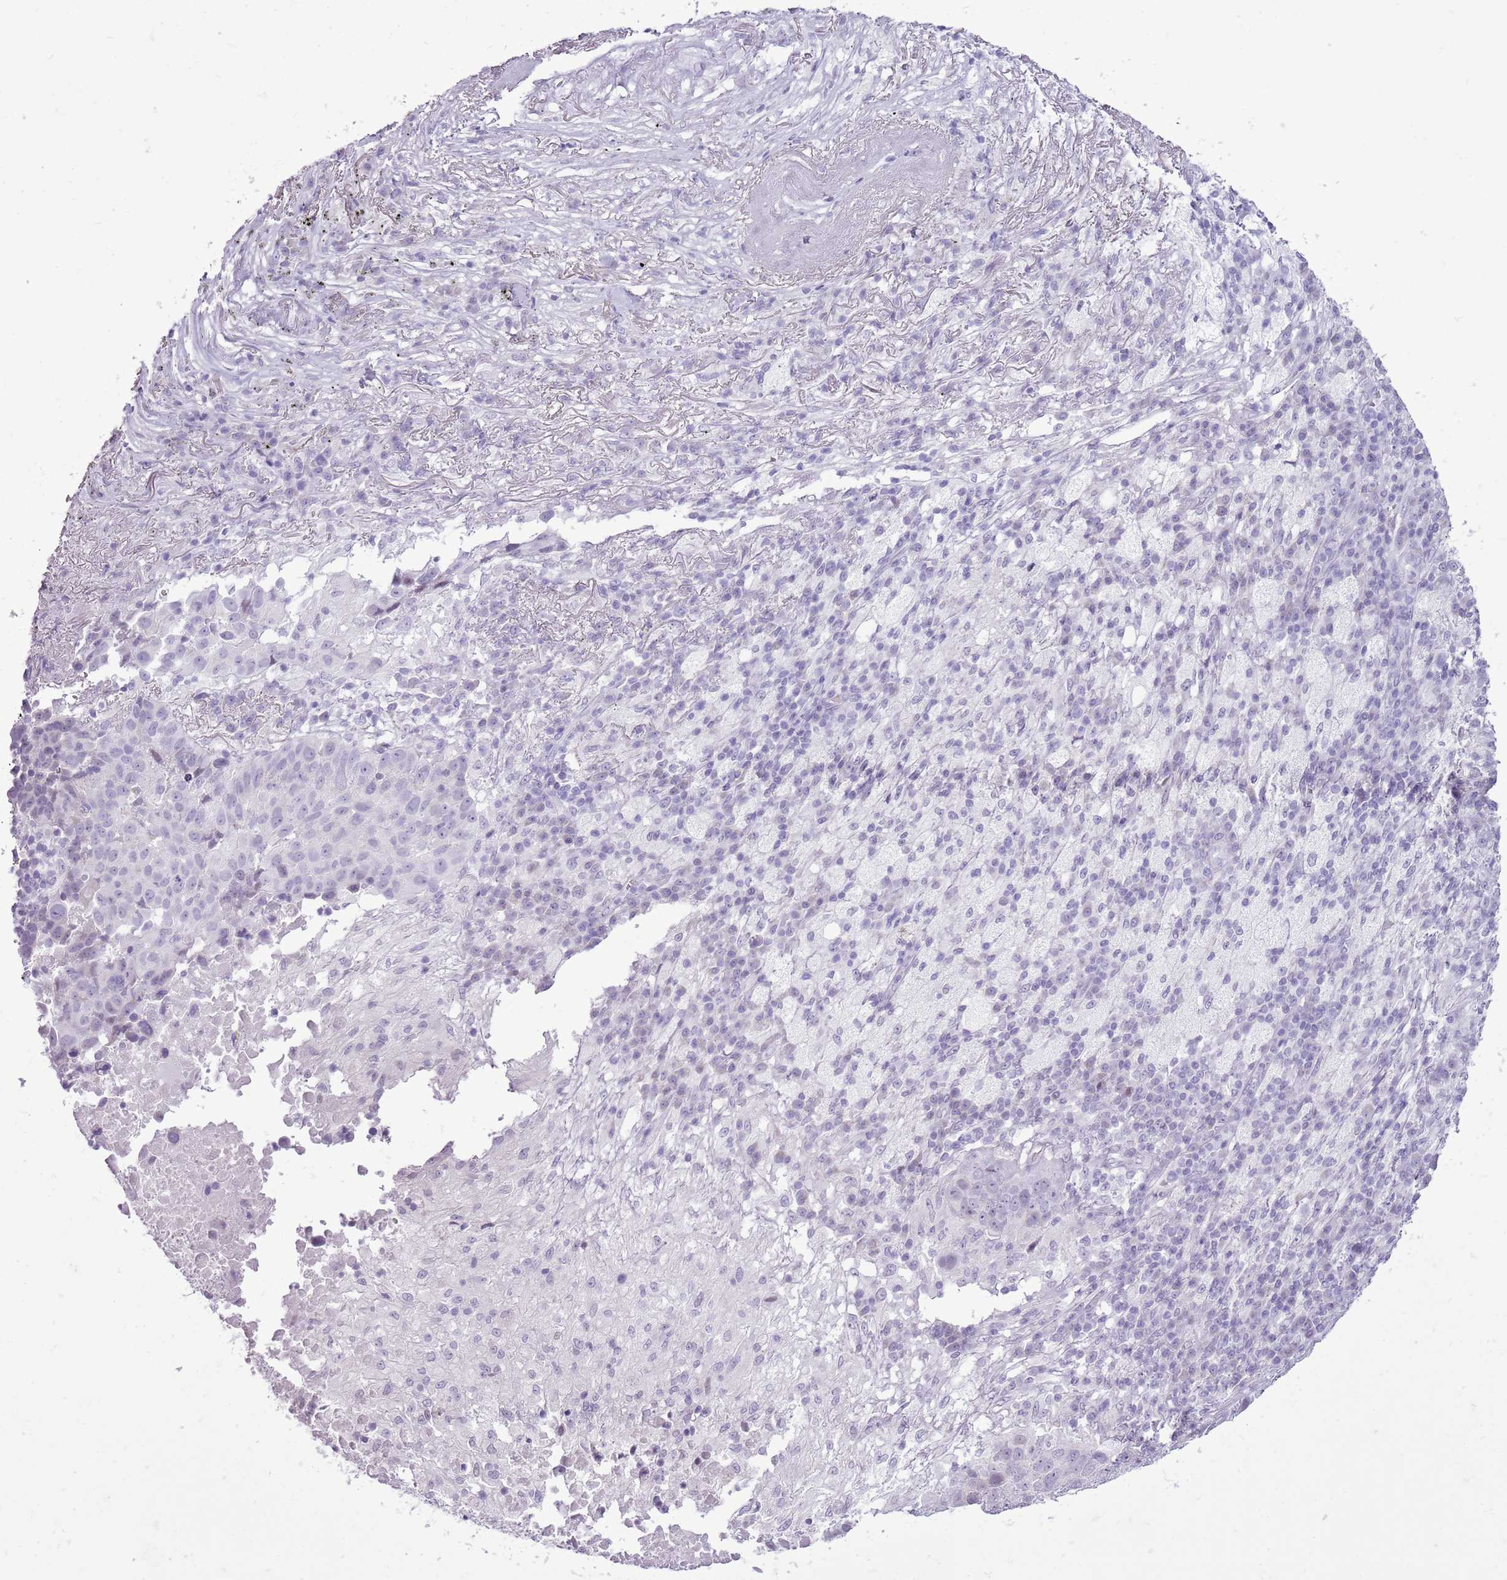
{"staining": {"intensity": "negative", "quantity": "none", "location": "none"}, "tissue": "lung cancer", "cell_type": "Tumor cells", "image_type": "cancer", "snomed": [{"axis": "morphology", "description": "Squamous cell carcinoma, NOS"}, {"axis": "topography", "description": "Lung"}], "caption": "An IHC micrograph of lung cancer is shown. There is no staining in tumor cells of lung cancer.", "gene": "RPL3L", "patient": {"sex": "male", "age": 73}}